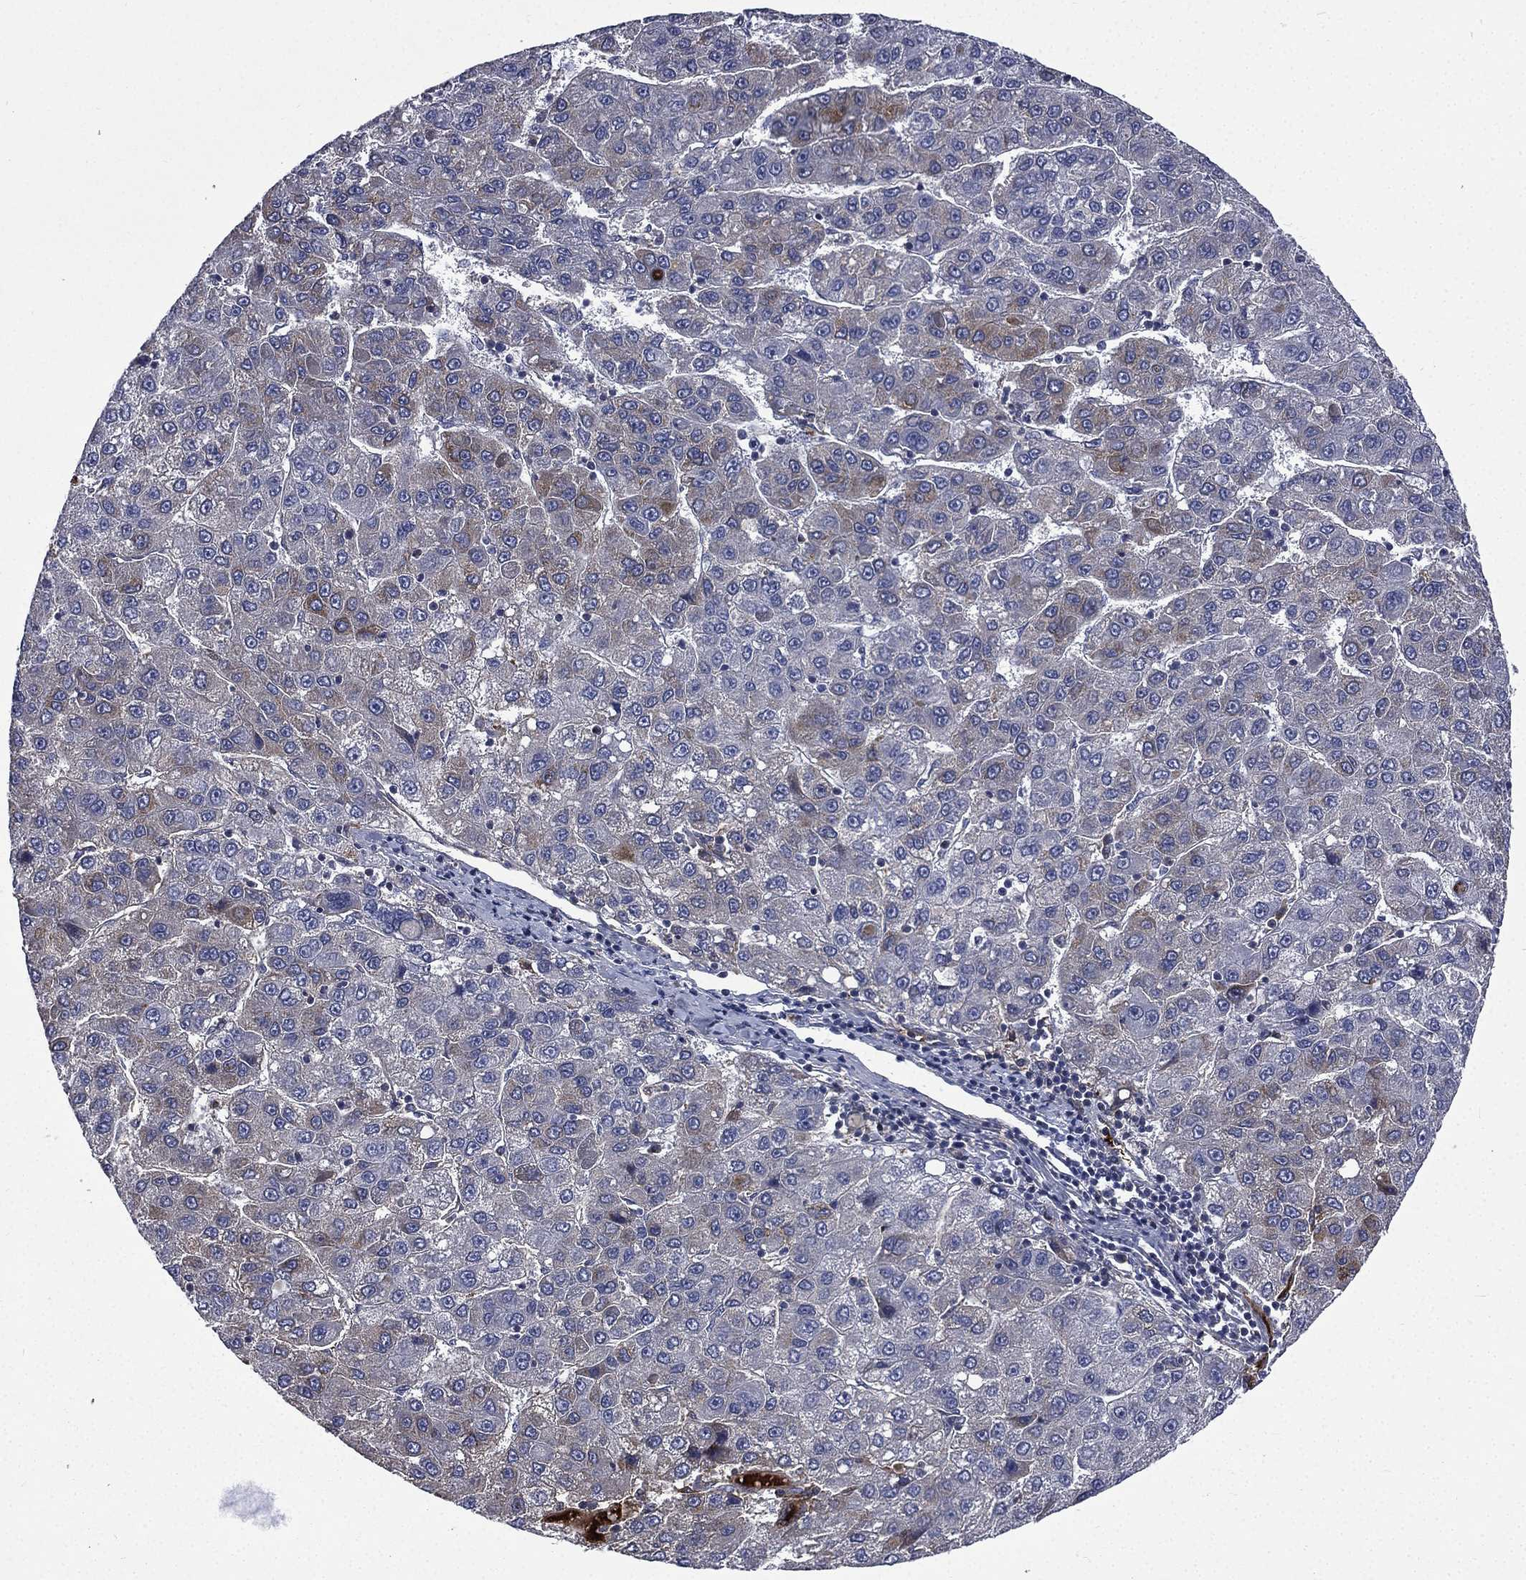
{"staining": {"intensity": "moderate", "quantity": "<25%", "location": "cytoplasmic/membranous"}, "tissue": "liver cancer", "cell_type": "Tumor cells", "image_type": "cancer", "snomed": [{"axis": "morphology", "description": "Carcinoma, Hepatocellular, NOS"}, {"axis": "topography", "description": "Liver"}], "caption": "The photomicrograph shows immunohistochemical staining of hepatocellular carcinoma (liver). There is moderate cytoplasmic/membranous positivity is identified in about <25% of tumor cells.", "gene": "FGG", "patient": {"sex": "female", "age": 82}}